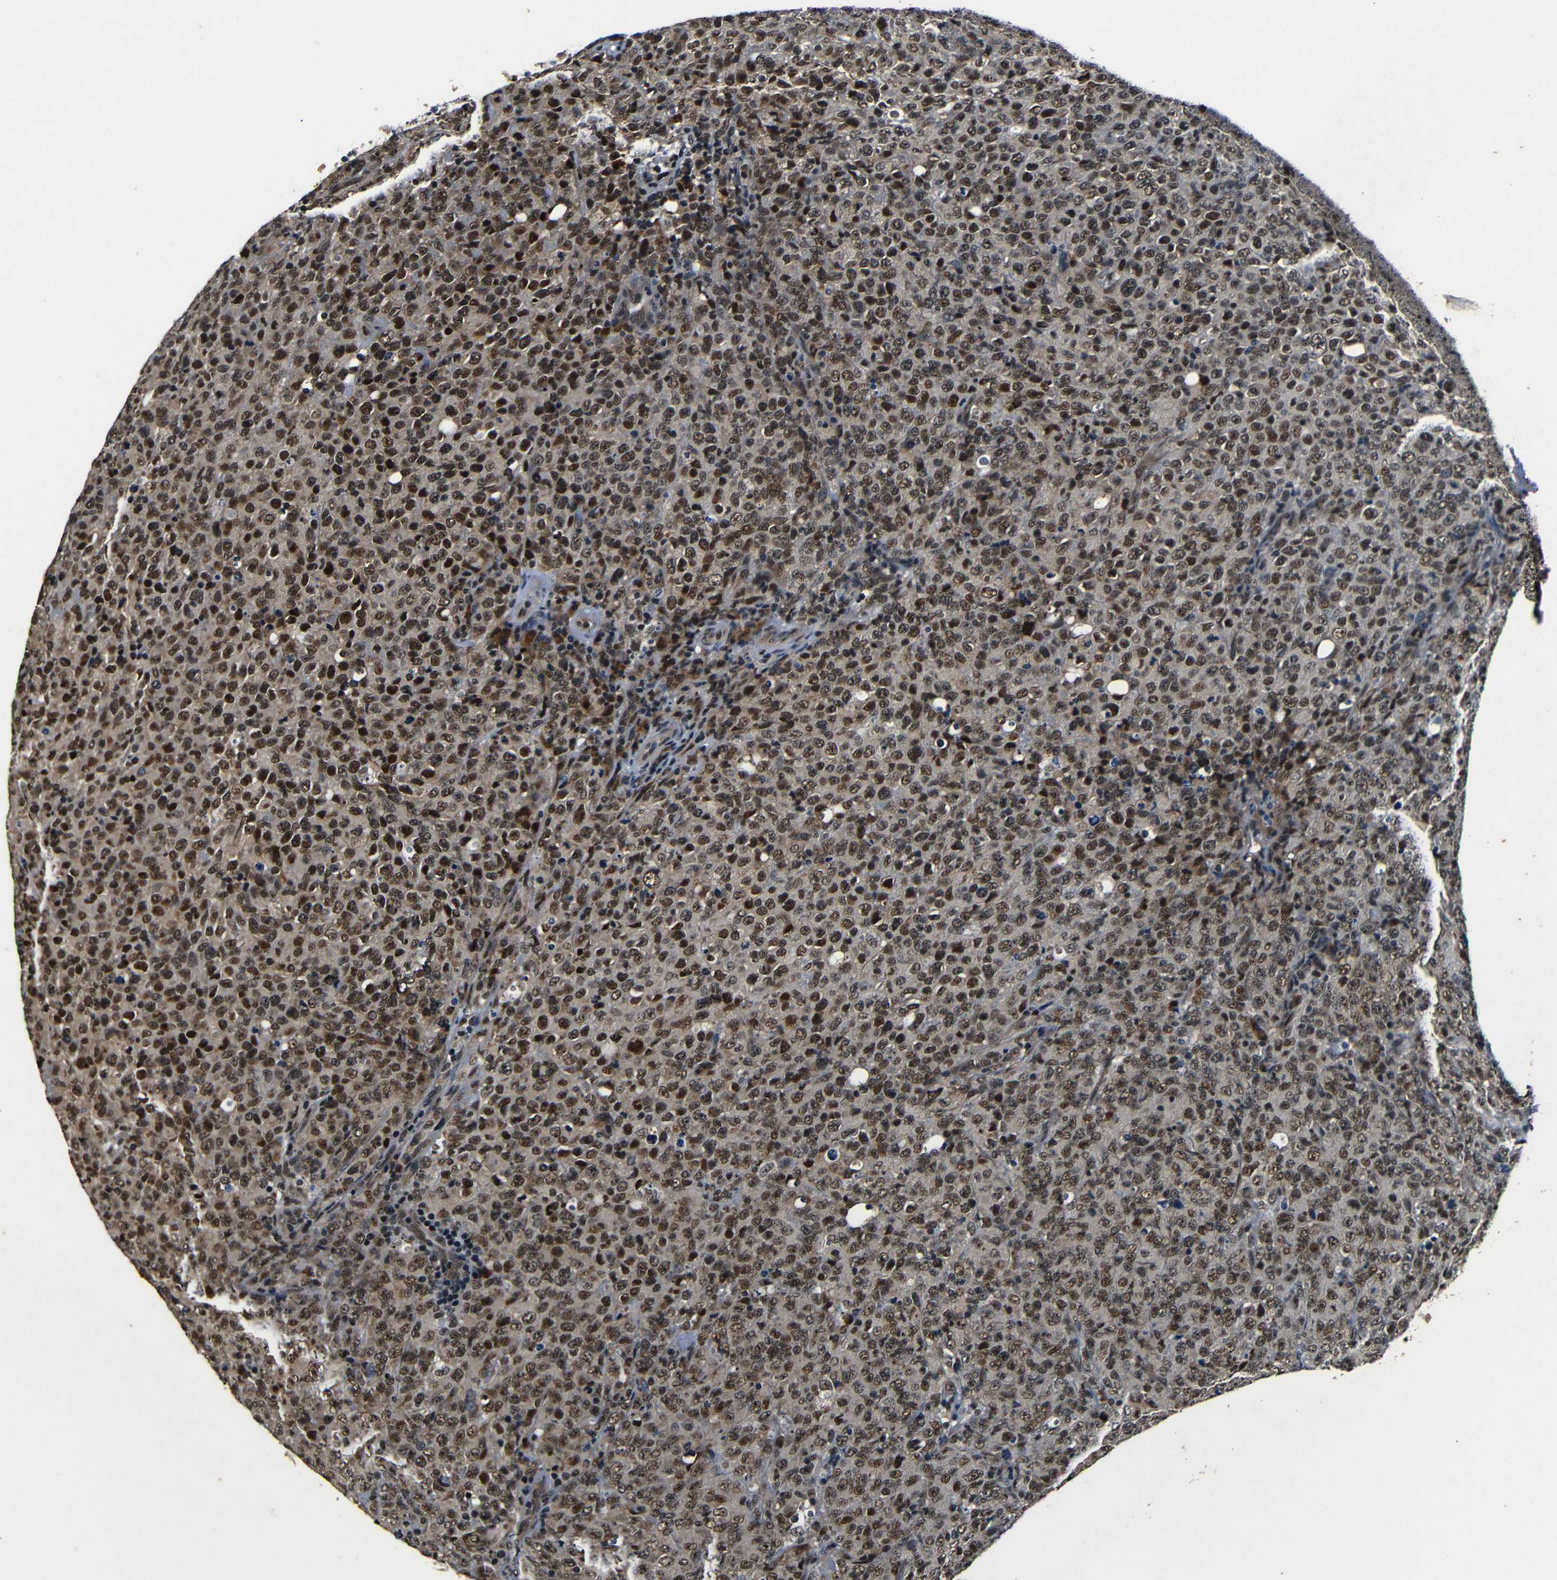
{"staining": {"intensity": "strong", "quantity": "25%-75%", "location": "nuclear"}, "tissue": "lymphoma", "cell_type": "Tumor cells", "image_type": "cancer", "snomed": [{"axis": "morphology", "description": "Malignant lymphoma, non-Hodgkin's type, High grade"}, {"axis": "topography", "description": "Tonsil"}], "caption": "Protein staining of malignant lymphoma, non-Hodgkin's type (high-grade) tissue demonstrates strong nuclear positivity in about 25%-75% of tumor cells. (brown staining indicates protein expression, while blue staining denotes nuclei).", "gene": "FOXD4", "patient": {"sex": "female", "age": 36}}